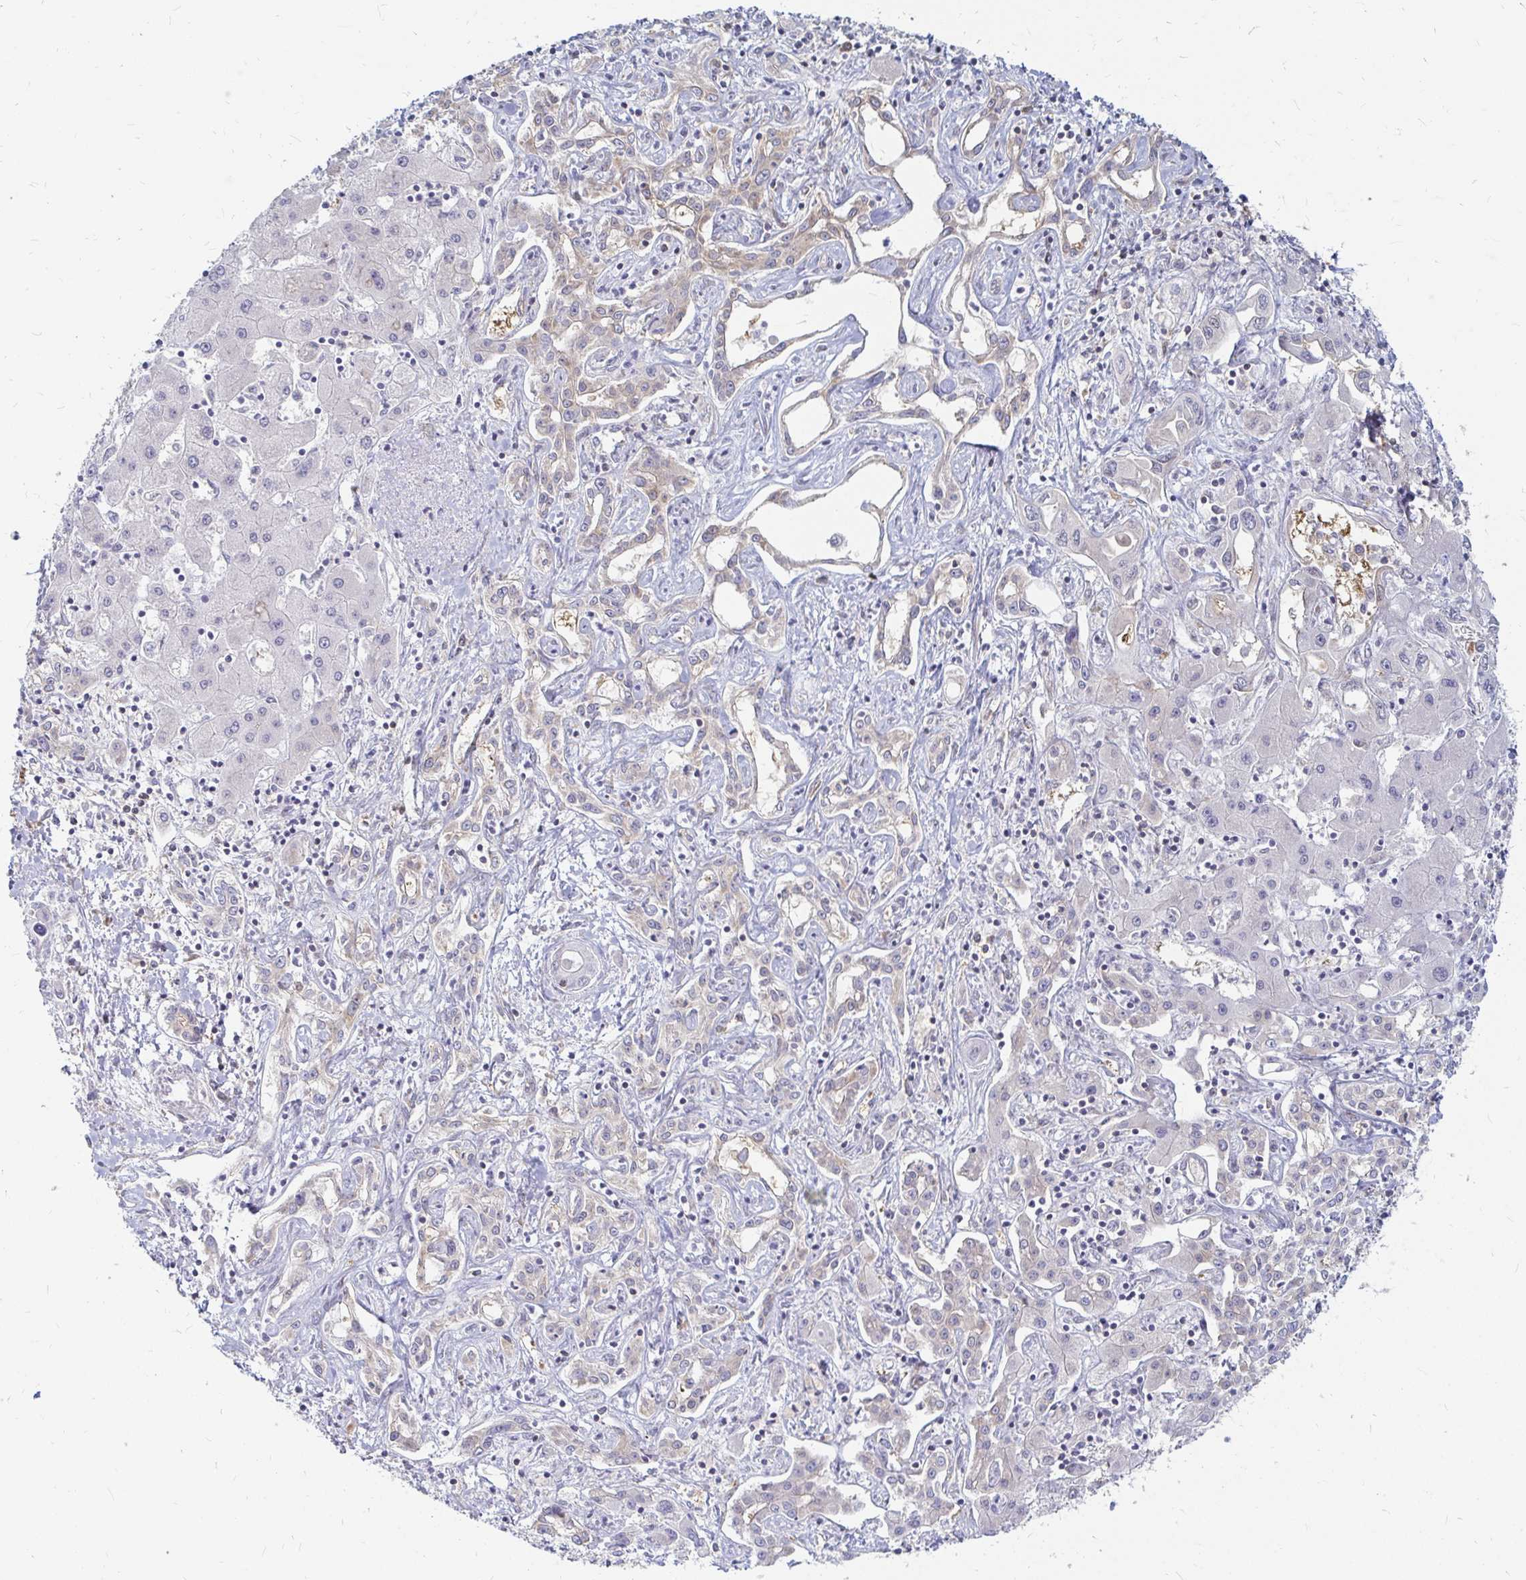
{"staining": {"intensity": "moderate", "quantity": "<25%", "location": "cytoplasmic/membranous"}, "tissue": "liver cancer", "cell_type": "Tumor cells", "image_type": "cancer", "snomed": [{"axis": "morphology", "description": "Cholangiocarcinoma"}, {"axis": "topography", "description": "Liver"}], "caption": "High-magnification brightfield microscopy of liver cancer (cholangiocarcinoma) stained with DAB (3,3'-diaminobenzidine) (brown) and counterstained with hematoxylin (blue). tumor cells exhibit moderate cytoplasmic/membranous staining is present in approximately<25% of cells.", "gene": "CAST", "patient": {"sex": "female", "age": 64}}